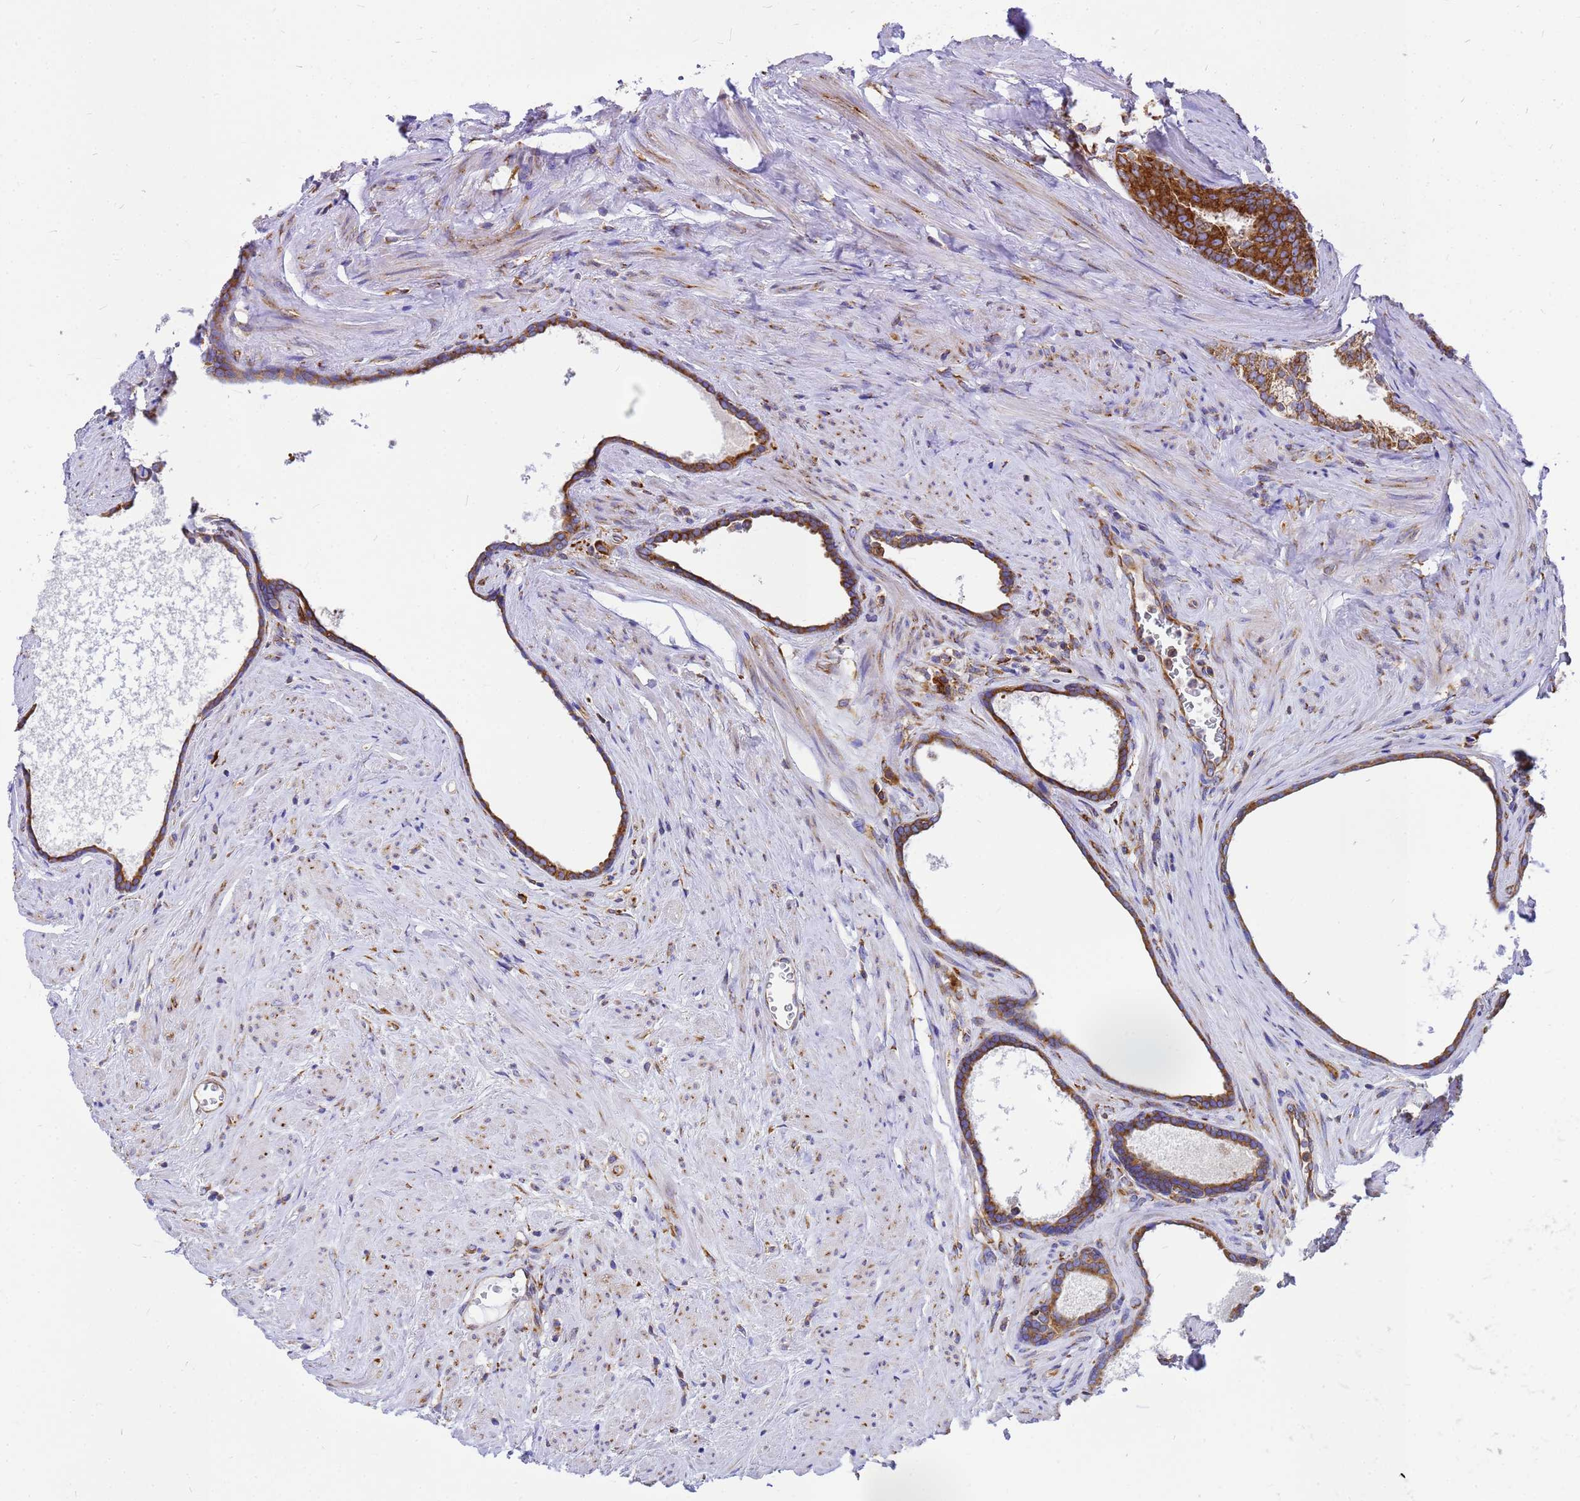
{"staining": {"intensity": "strong", "quantity": ">75%", "location": "cytoplasmic/membranous"}, "tissue": "prostate cancer", "cell_type": "Tumor cells", "image_type": "cancer", "snomed": [{"axis": "morphology", "description": "Adenocarcinoma, Low grade"}, {"axis": "topography", "description": "Prostate"}], "caption": "Brown immunohistochemical staining in human prostate cancer (low-grade adenocarcinoma) reveals strong cytoplasmic/membranous staining in approximately >75% of tumor cells.", "gene": "EEF1D", "patient": {"sex": "male", "age": 71}}